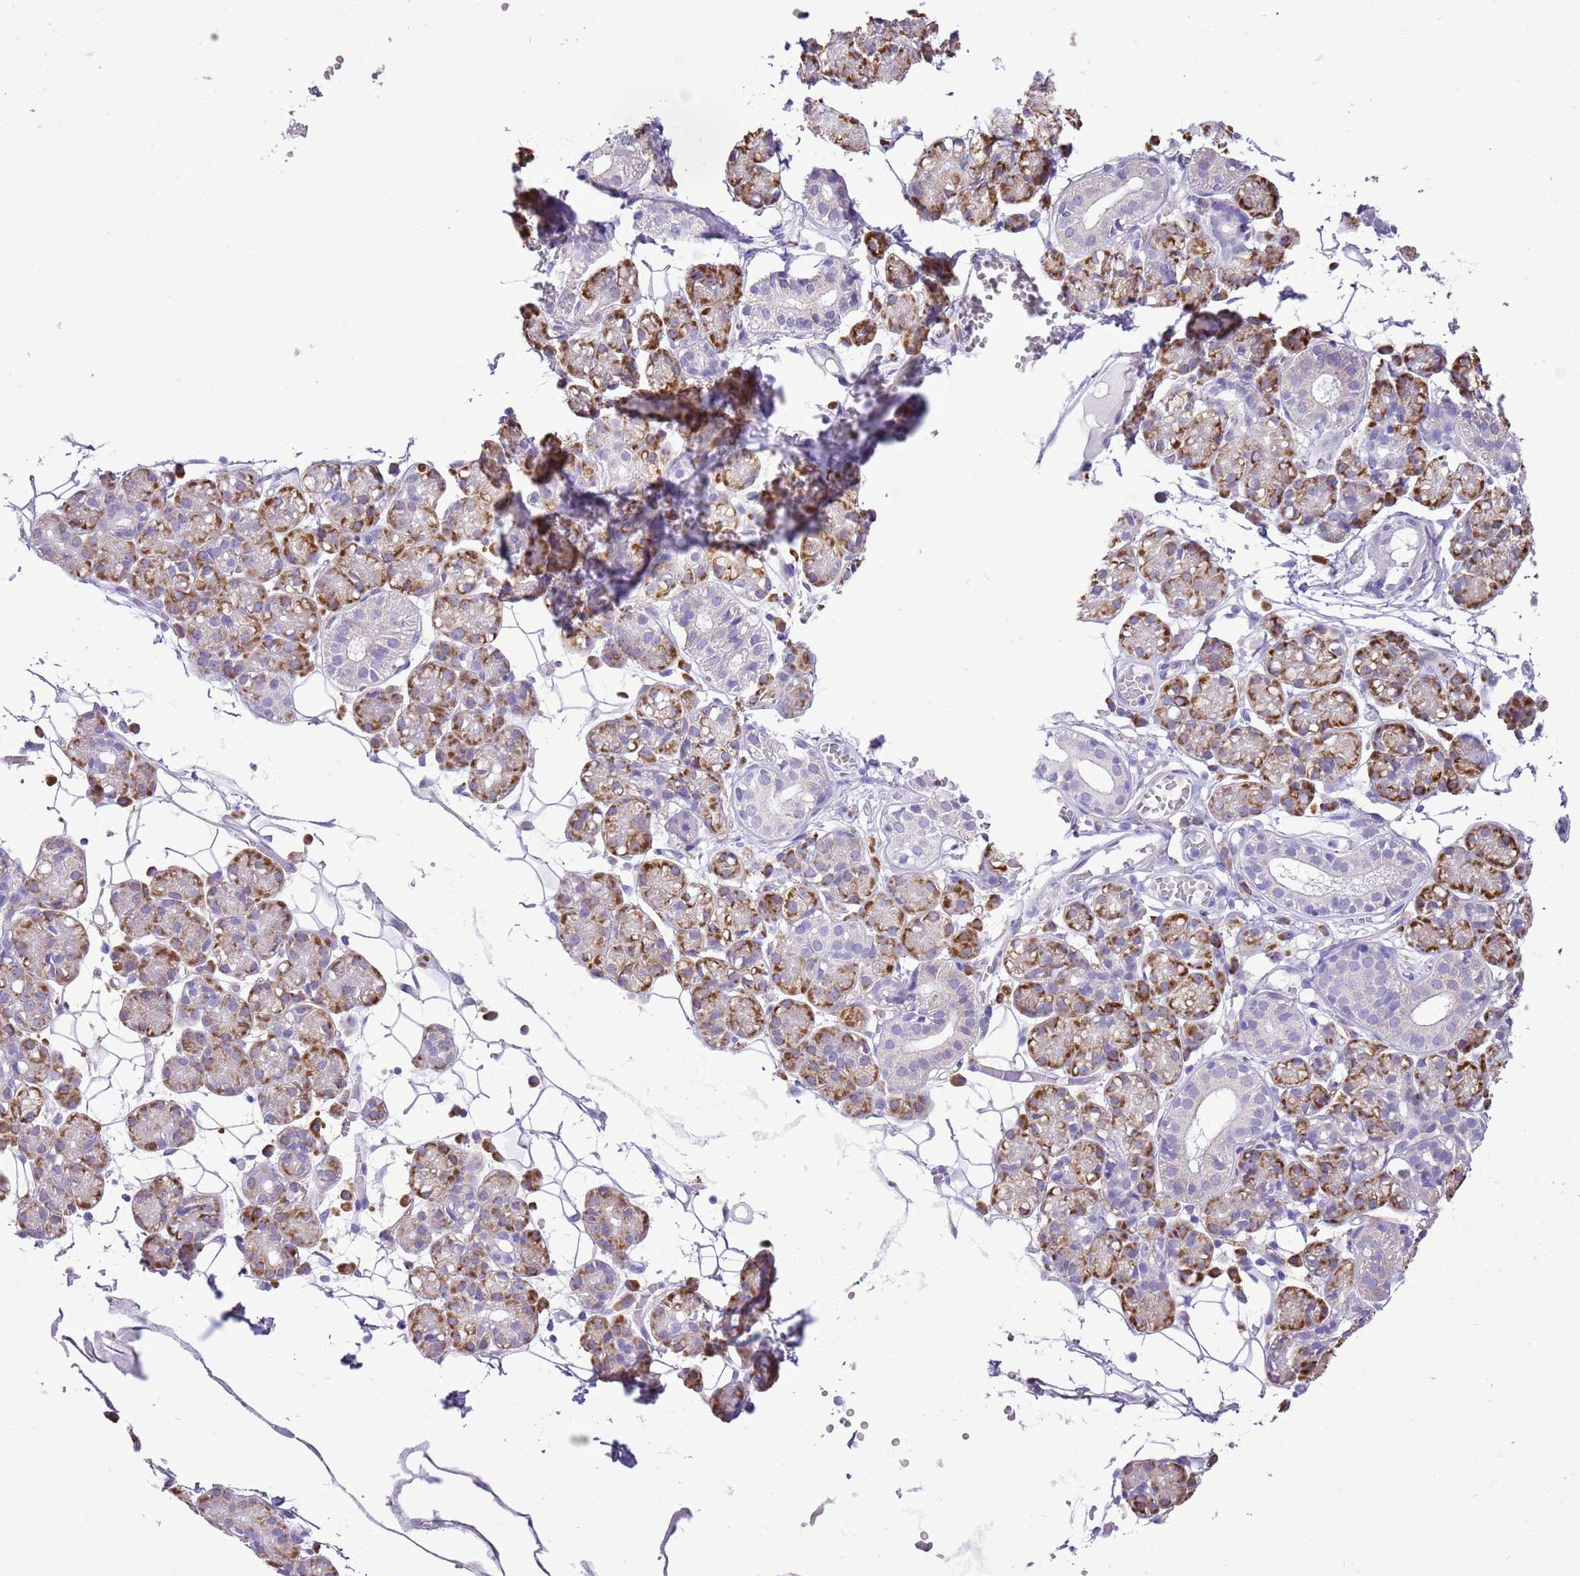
{"staining": {"intensity": "moderate", "quantity": "25%-75%", "location": "cytoplasmic/membranous"}, "tissue": "salivary gland", "cell_type": "Glandular cells", "image_type": "normal", "snomed": [{"axis": "morphology", "description": "Normal tissue, NOS"}, {"axis": "topography", "description": "Salivary gland"}], "caption": "Benign salivary gland reveals moderate cytoplasmic/membranous expression in approximately 25%-75% of glandular cells, visualized by immunohistochemistry. Immunohistochemistry (ihc) stains the protein in brown and the nuclei are stained blue.", "gene": "AAR2", "patient": {"sex": "male", "age": 63}}